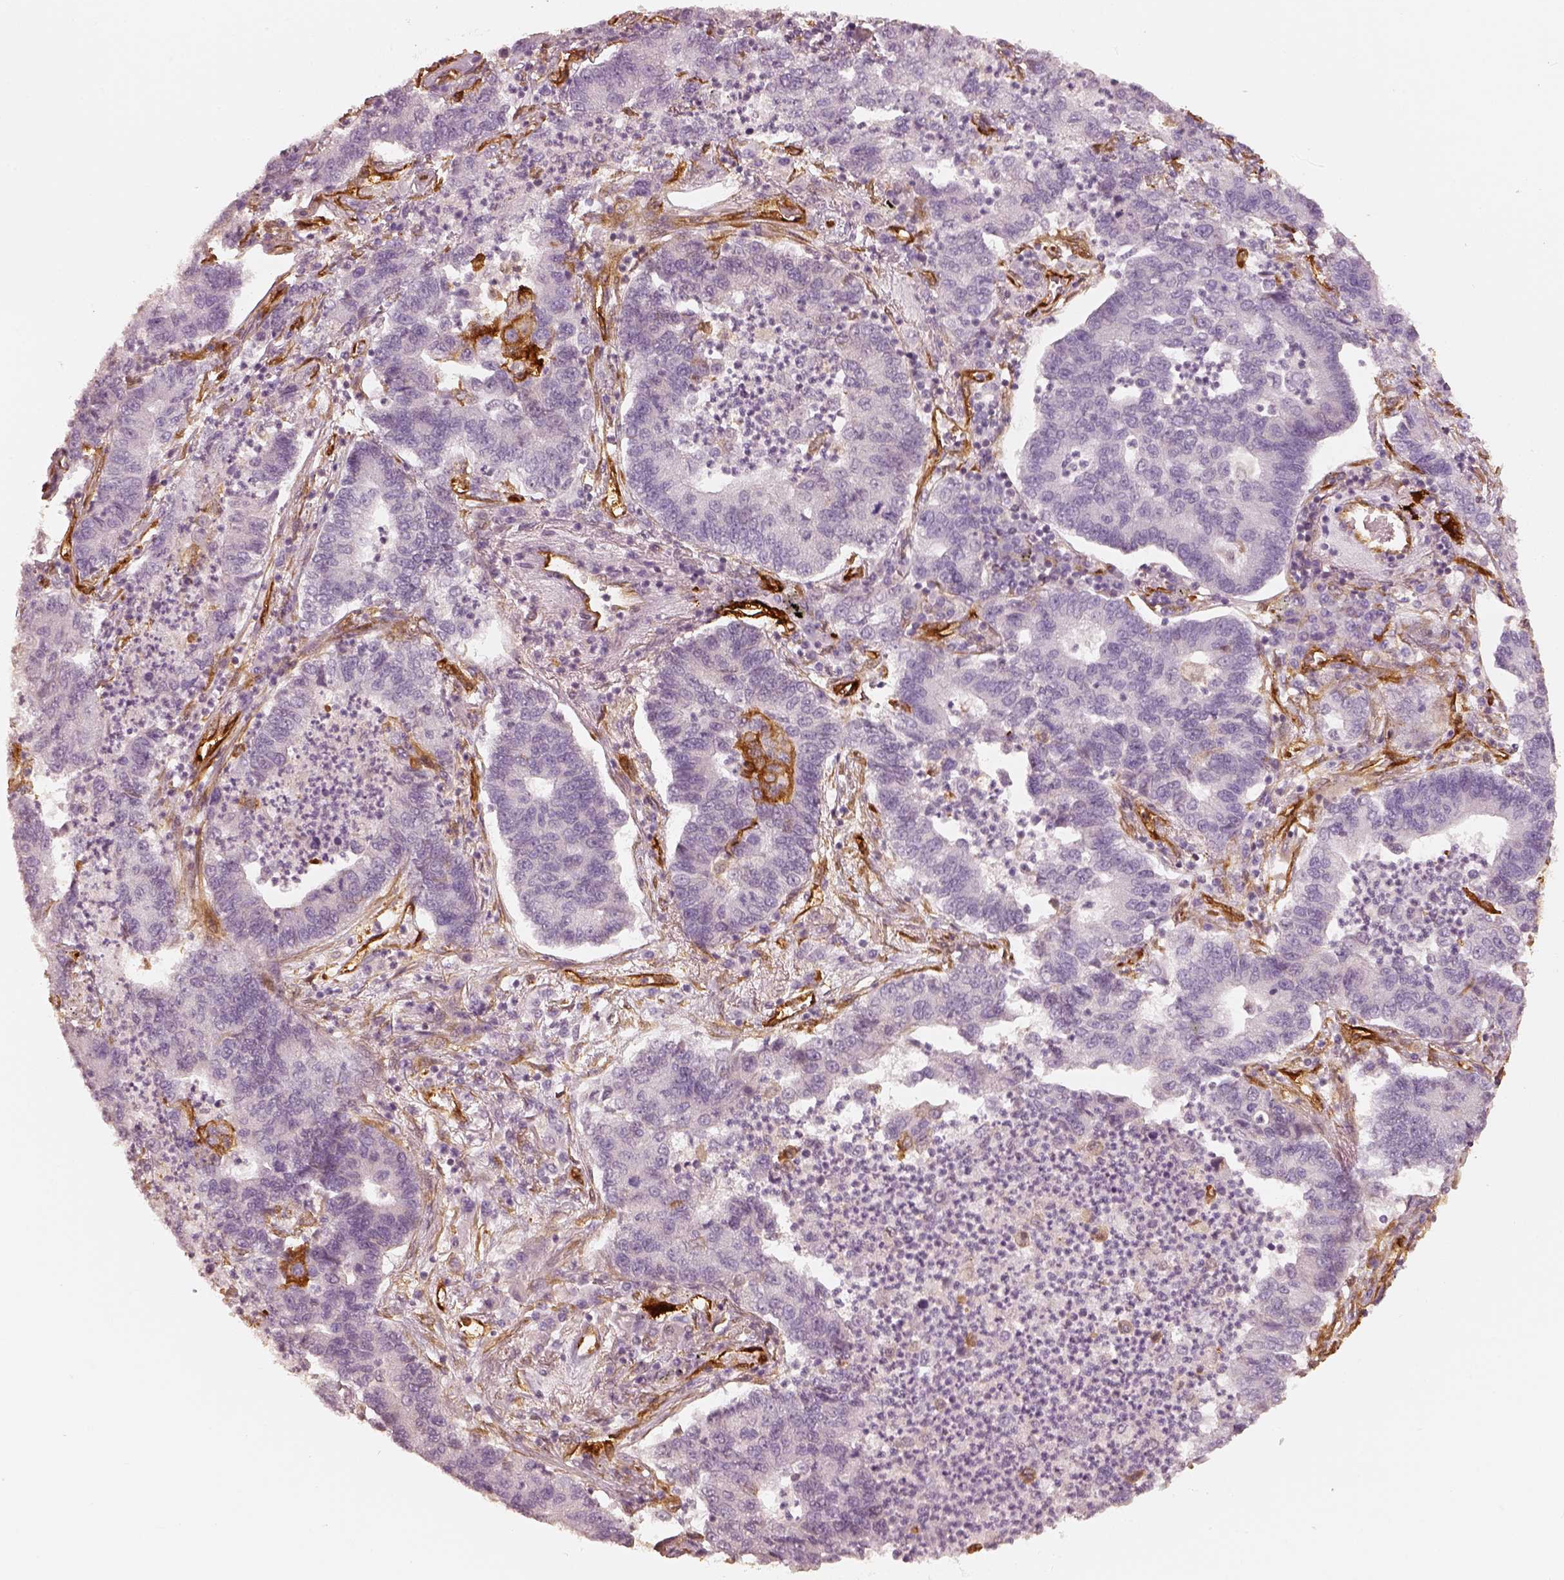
{"staining": {"intensity": "negative", "quantity": "none", "location": "none"}, "tissue": "lung cancer", "cell_type": "Tumor cells", "image_type": "cancer", "snomed": [{"axis": "morphology", "description": "Adenocarcinoma, NOS"}, {"axis": "topography", "description": "Lung"}], "caption": "An immunohistochemistry (IHC) histopathology image of adenocarcinoma (lung) is shown. There is no staining in tumor cells of adenocarcinoma (lung).", "gene": "FSCN1", "patient": {"sex": "female", "age": 57}}